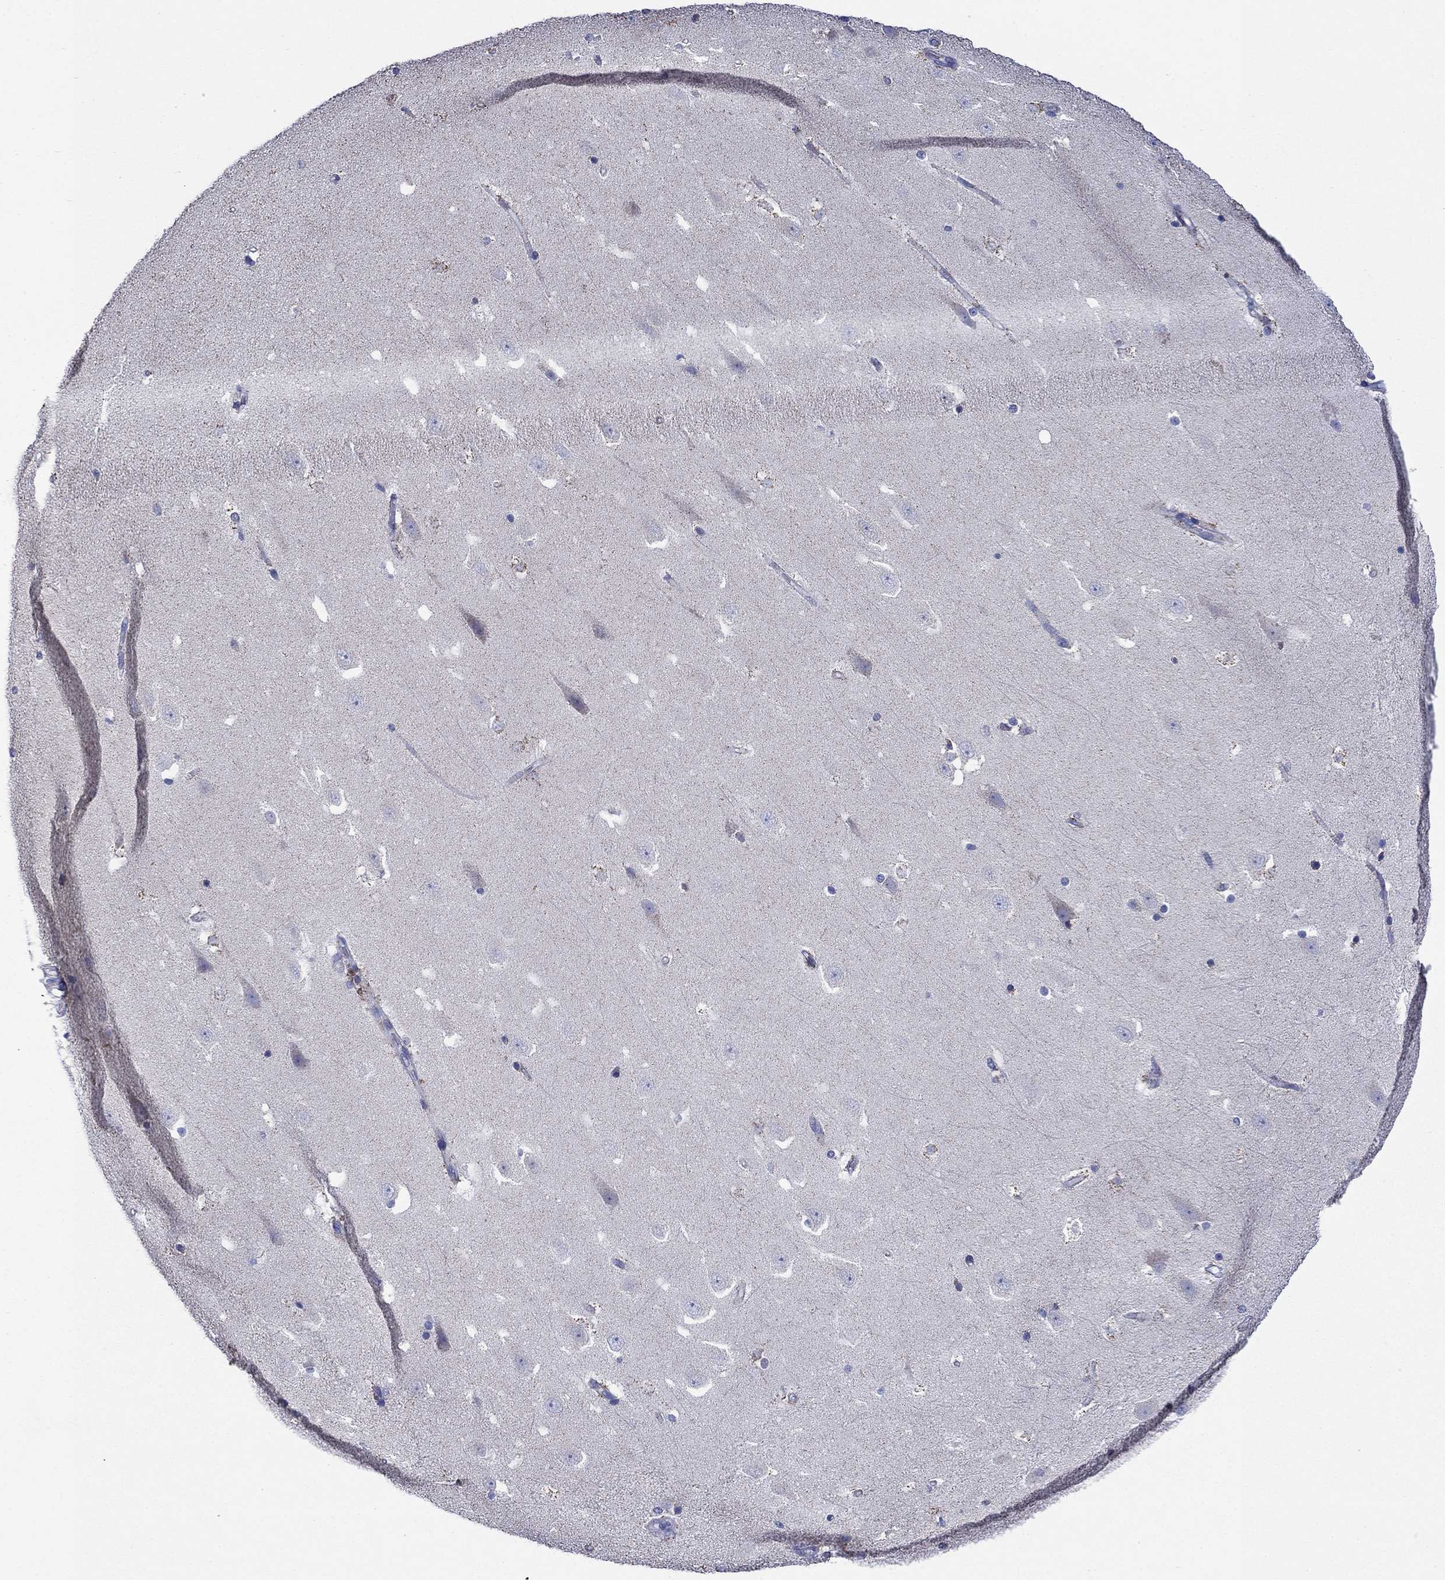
{"staining": {"intensity": "negative", "quantity": "none", "location": "none"}, "tissue": "hippocampus", "cell_type": "Glial cells", "image_type": "normal", "snomed": [{"axis": "morphology", "description": "Normal tissue, NOS"}, {"axis": "topography", "description": "Hippocampus"}], "caption": "There is no significant staining in glial cells of hippocampus. Nuclei are stained in blue.", "gene": "ACADSB", "patient": {"sex": "male", "age": 49}}